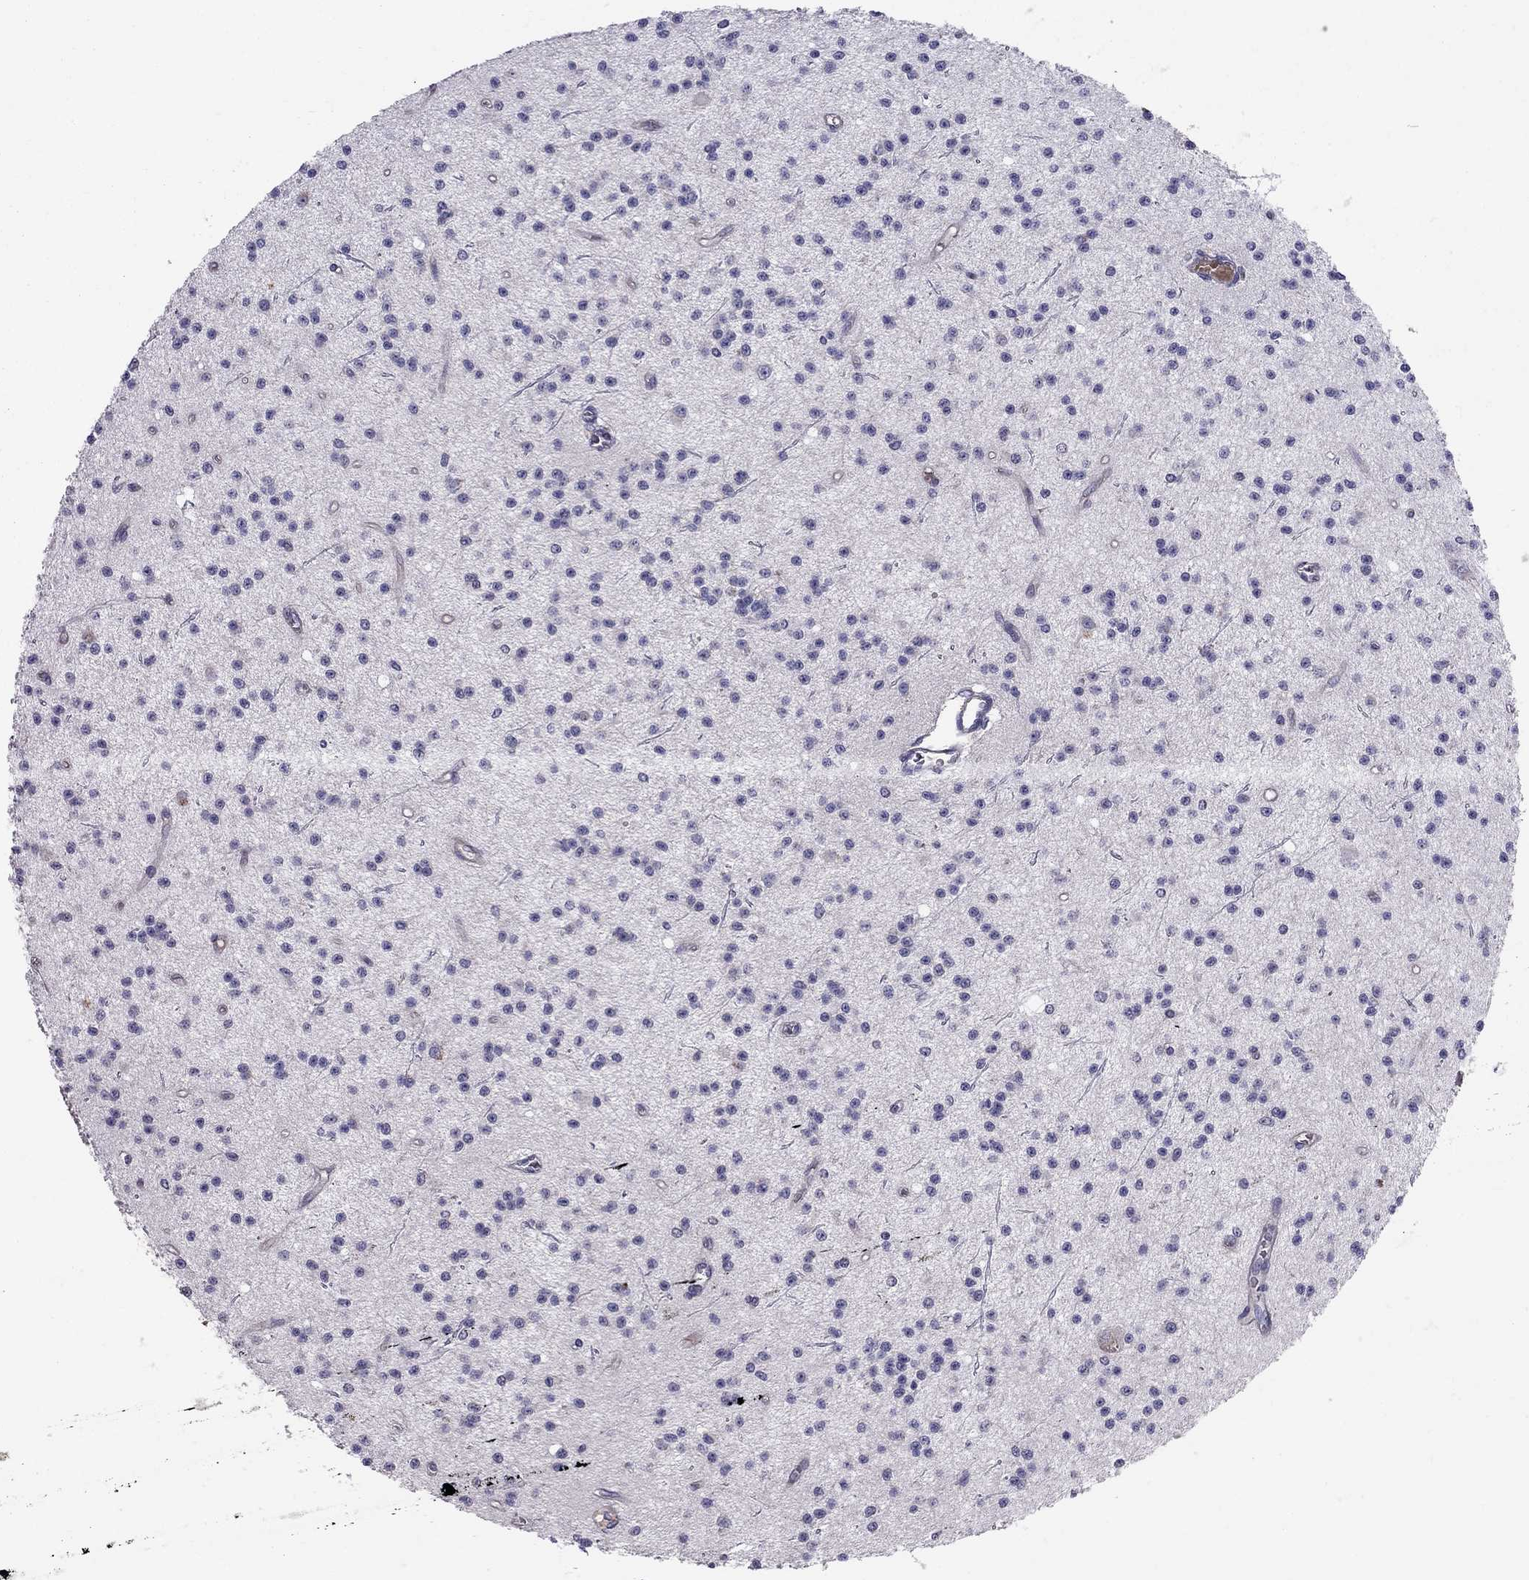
{"staining": {"intensity": "negative", "quantity": "none", "location": "none"}, "tissue": "glioma", "cell_type": "Tumor cells", "image_type": "cancer", "snomed": [{"axis": "morphology", "description": "Glioma, malignant, Low grade"}, {"axis": "topography", "description": "Brain"}], "caption": "Glioma stained for a protein using immunohistochemistry (IHC) demonstrates no staining tumor cells.", "gene": "PIK3CG", "patient": {"sex": "male", "age": 27}}